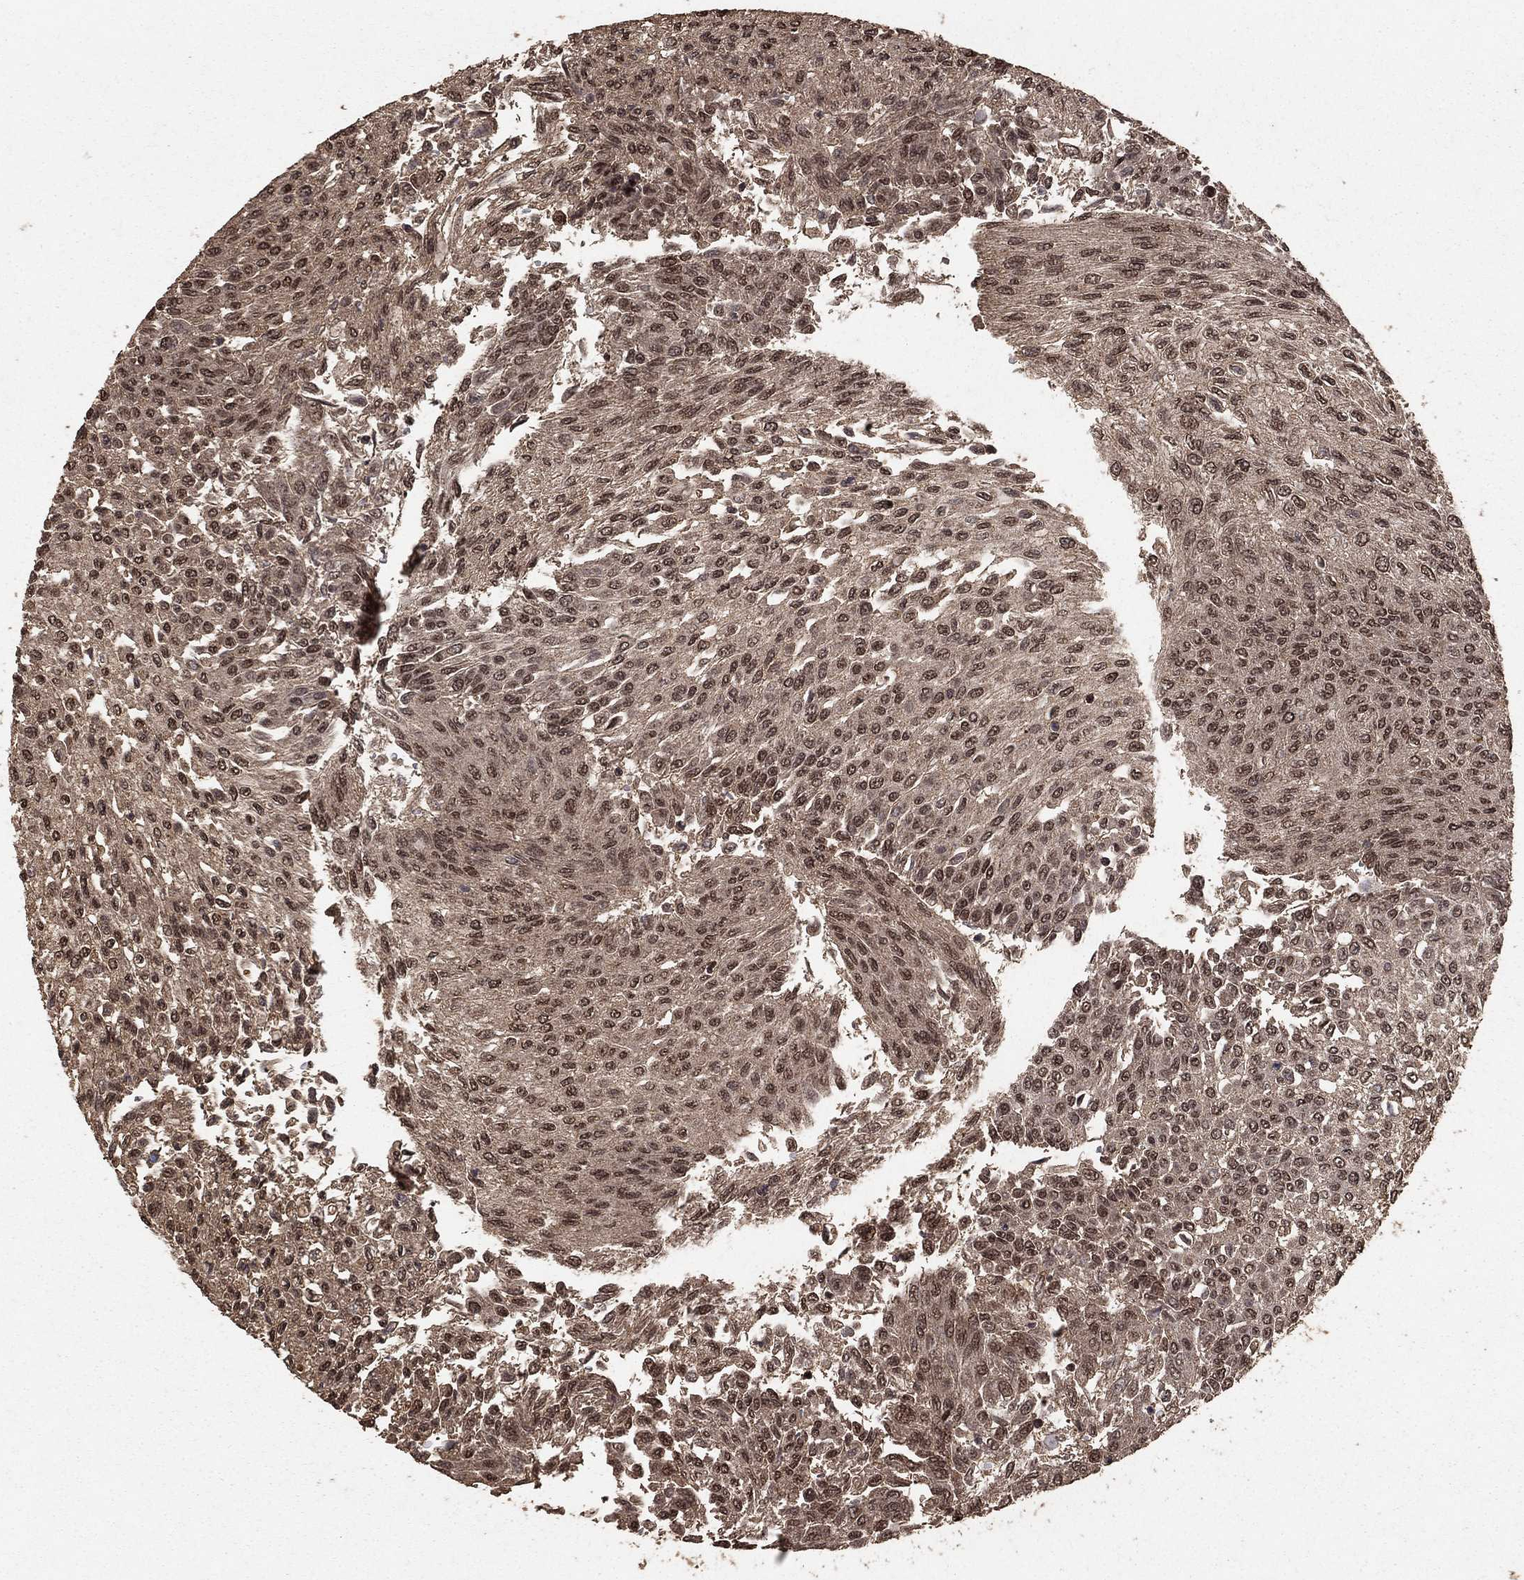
{"staining": {"intensity": "moderate", "quantity": "25%-75%", "location": "cytoplasmic/membranous,nuclear"}, "tissue": "urothelial cancer", "cell_type": "Tumor cells", "image_type": "cancer", "snomed": [{"axis": "morphology", "description": "Urothelial carcinoma, Low grade"}, {"axis": "topography", "description": "Urinary bladder"}], "caption": "High-magnification brightfield microscopy of low-grade urothelial carcinoma stained with DAB (brown) and counterstained with hematoxylin (blue). tumor cells exhibit moderate cytoplasmic/membranous and nuclear staining is present in about25%-75% of cells.", "gene": "PRDM1", "patient": {"sex": "male", "age": 78}}